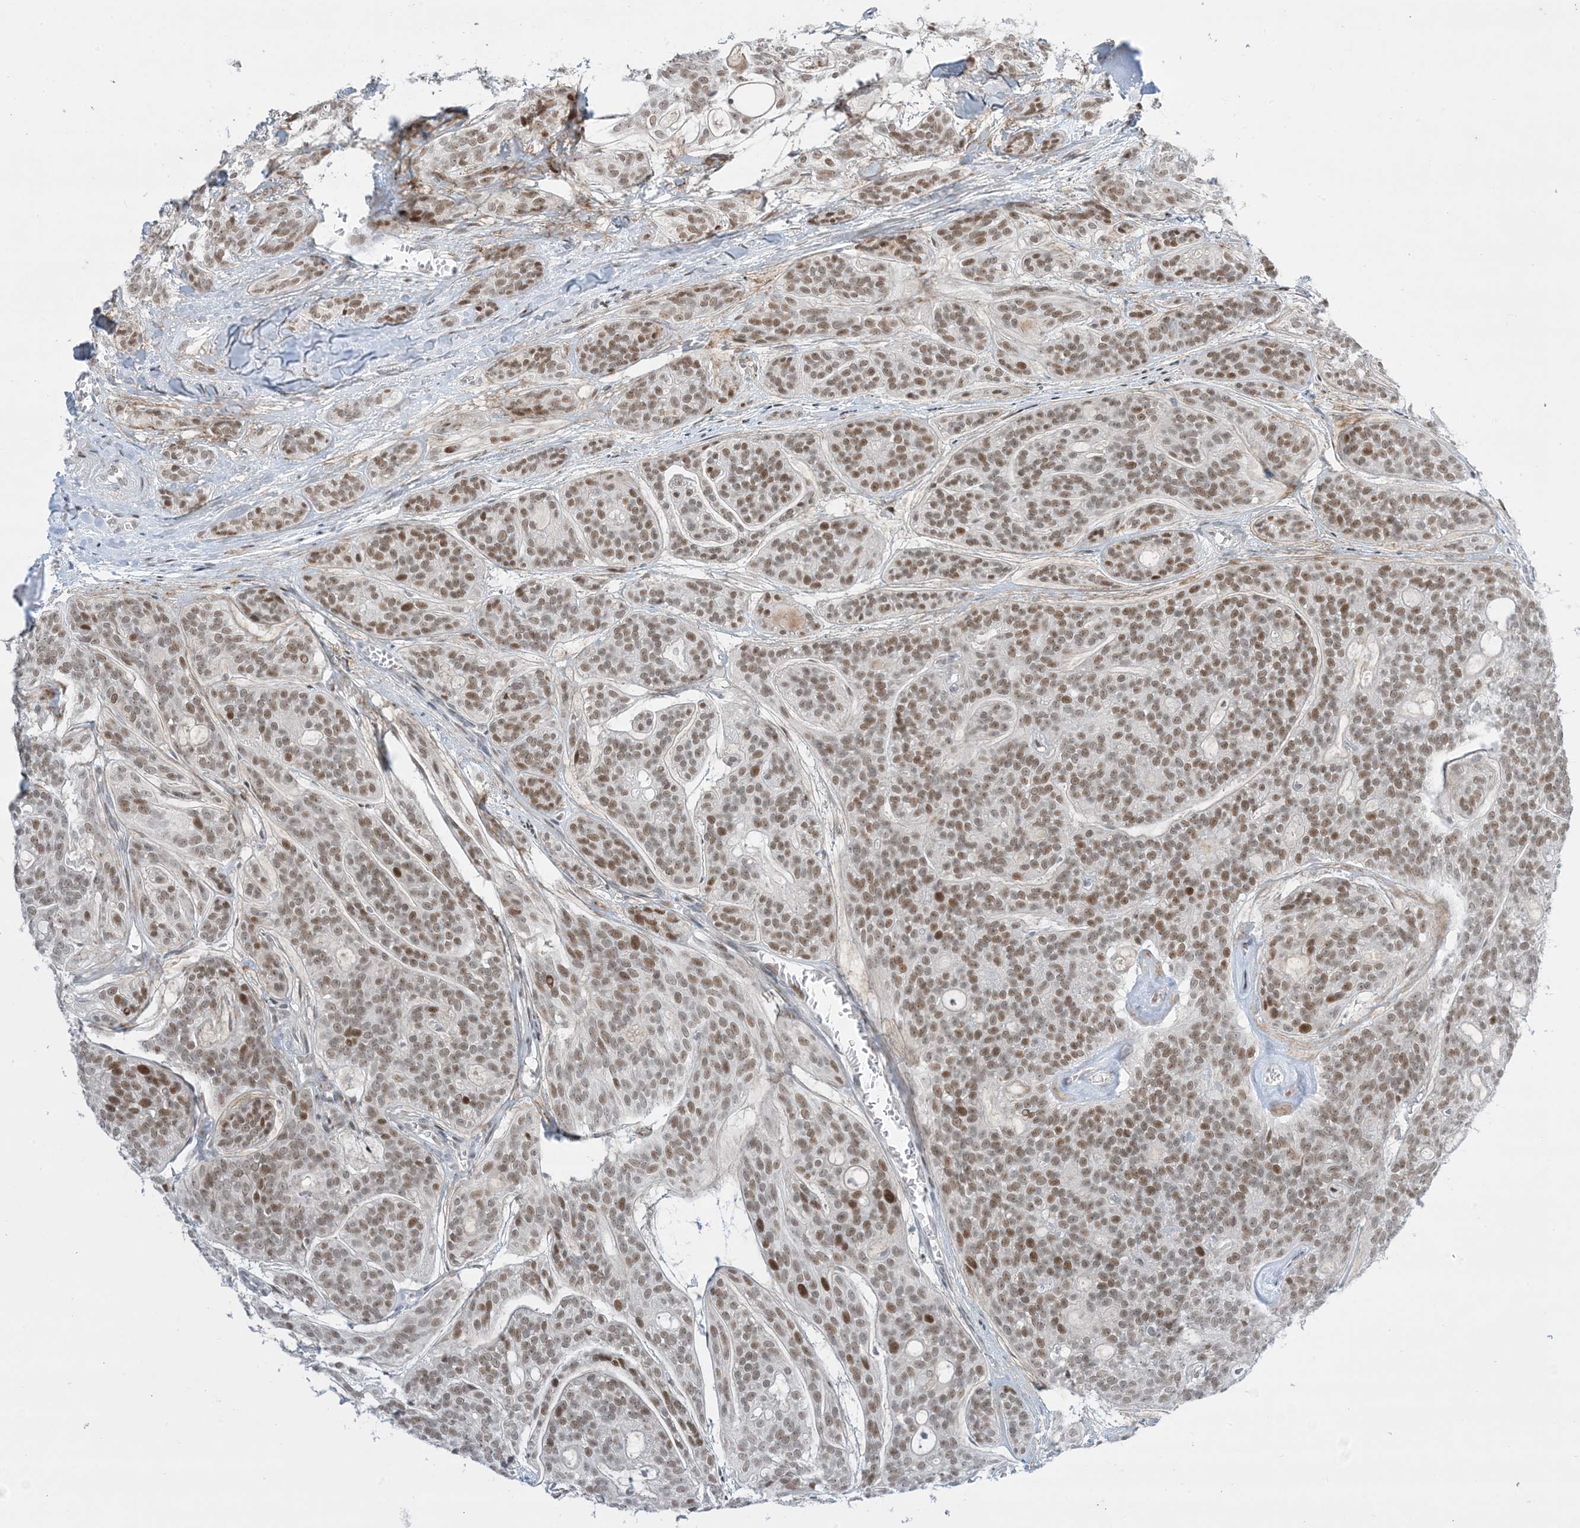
{"staining": {"intensity": "moderate", "quantity": ">75%", "location": "nuclear"}, "tissue": "head and neck cancer", "cell_type": "Tumor cells", "image_type": "cancer", "snomed": [{"axis": "morphology", "description": "Adenocarcinoma, NOS"}, {"axis": "topography", "description": "Head-Neck"}], "caption": "High-power microscopy captured an IHC micrograph of head and neck cancer (adenocarcinoma), revealing moderate nuclear expression in approximately >75% of tumor cells. (DAB (3,3'-diaminobenzidine) IHC, brown staining for protein, blue staining for nuclei).", "gene": "TFPT", "patient": {"sex": "male", "age": 66}}